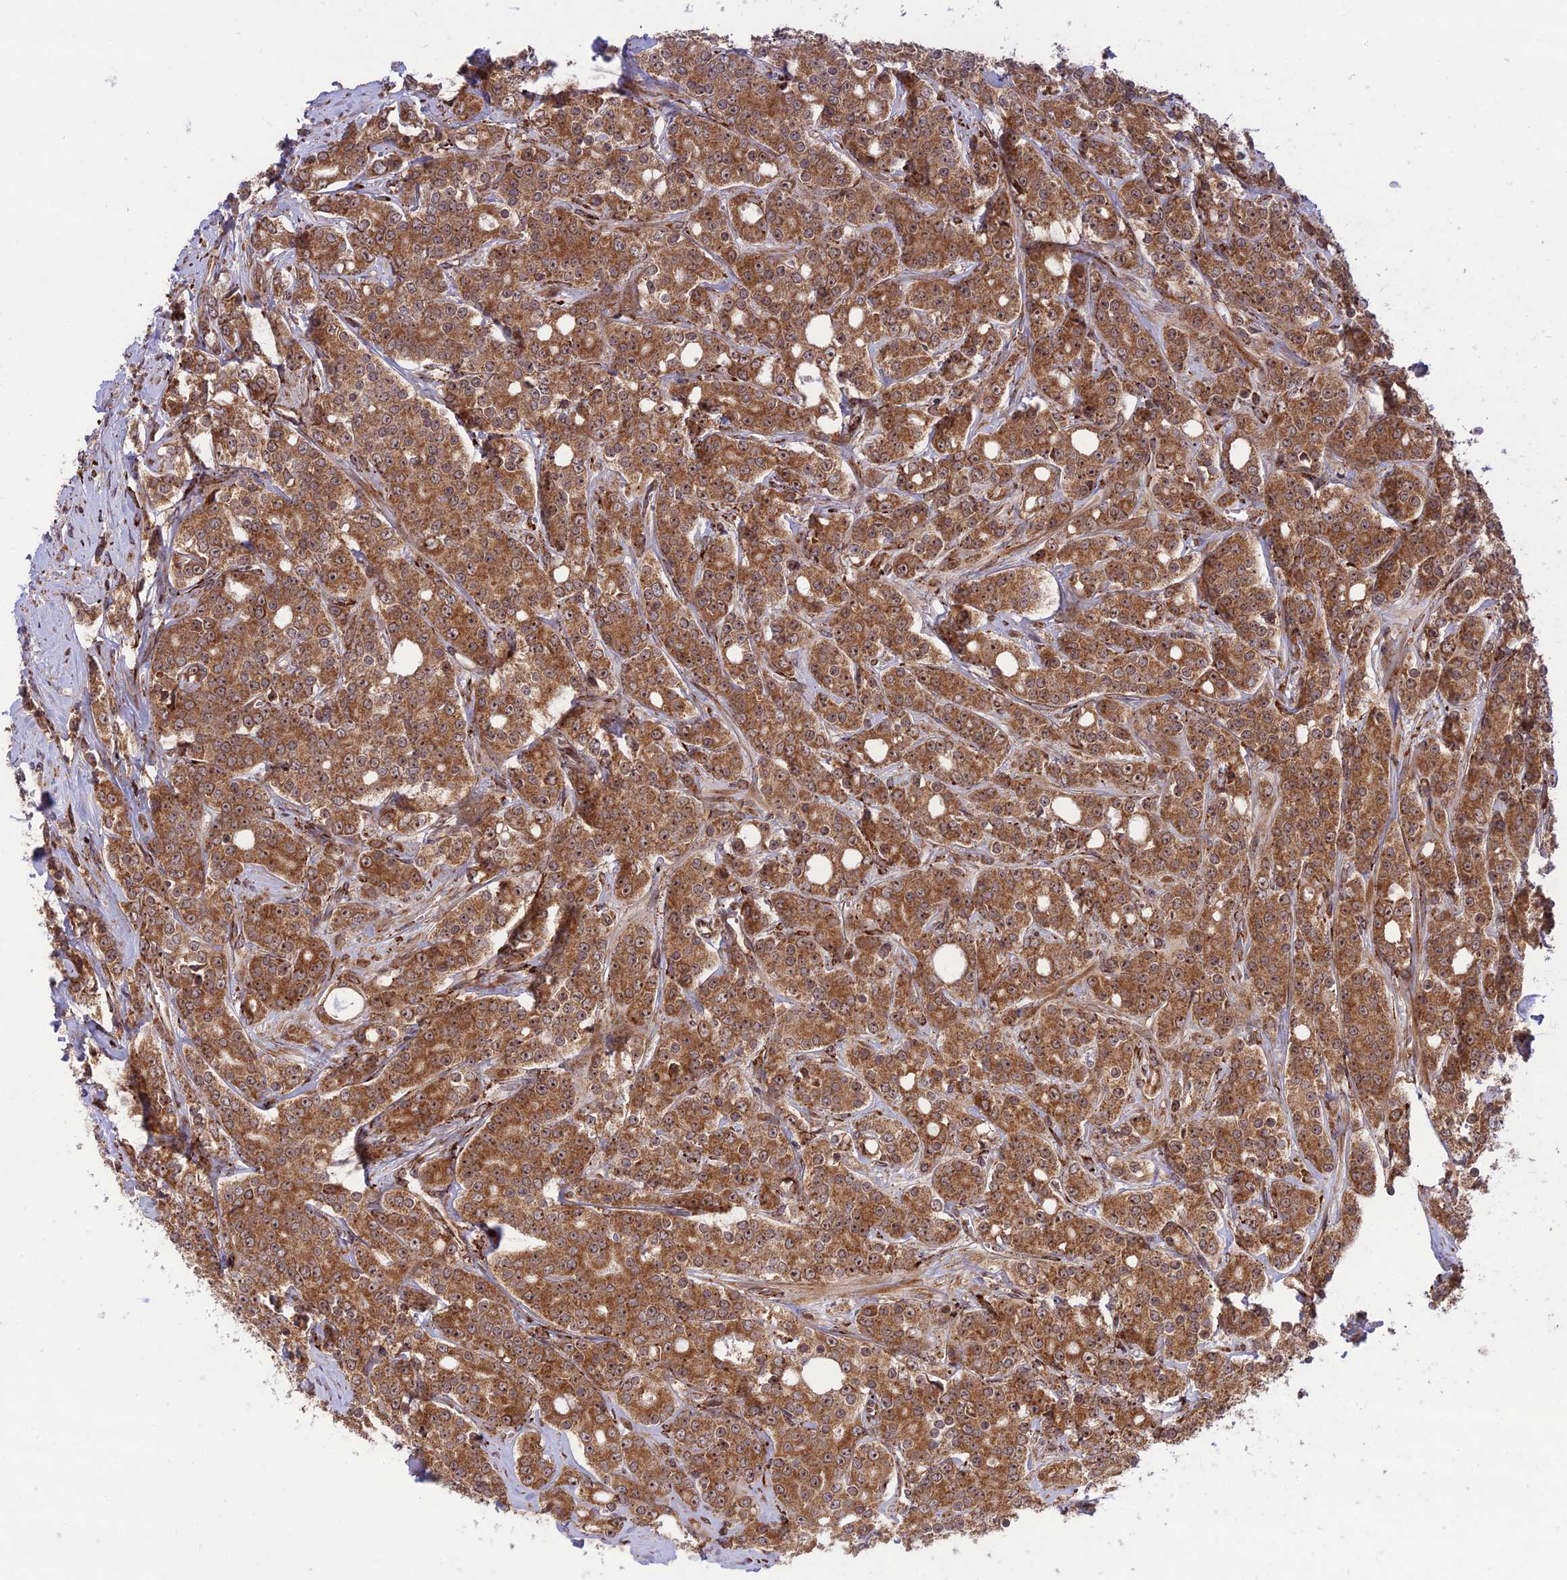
{"staining": {"intensity": "strong", "quantity": ">75%", "location": "cytoplasmic/membranous,nuclear"}, "tissue": "prostate cancer", "cell_type": "Tumor cells", "image_type": "cancer", "snomed": [{"axis": "morphology", "description": "Adenocarcinoma, High grade"}, {"axis": "topography", "description": "Prostate"}], "caption": "There is high levels of strong cytoplasmic/membranous and nuclear positivity in tumor cells of prostate cancer, as demonstrated by immunohistochemical staining (brown color).", "gene": "CRTAP", "patient": {"sex": "male", "age": 62}}